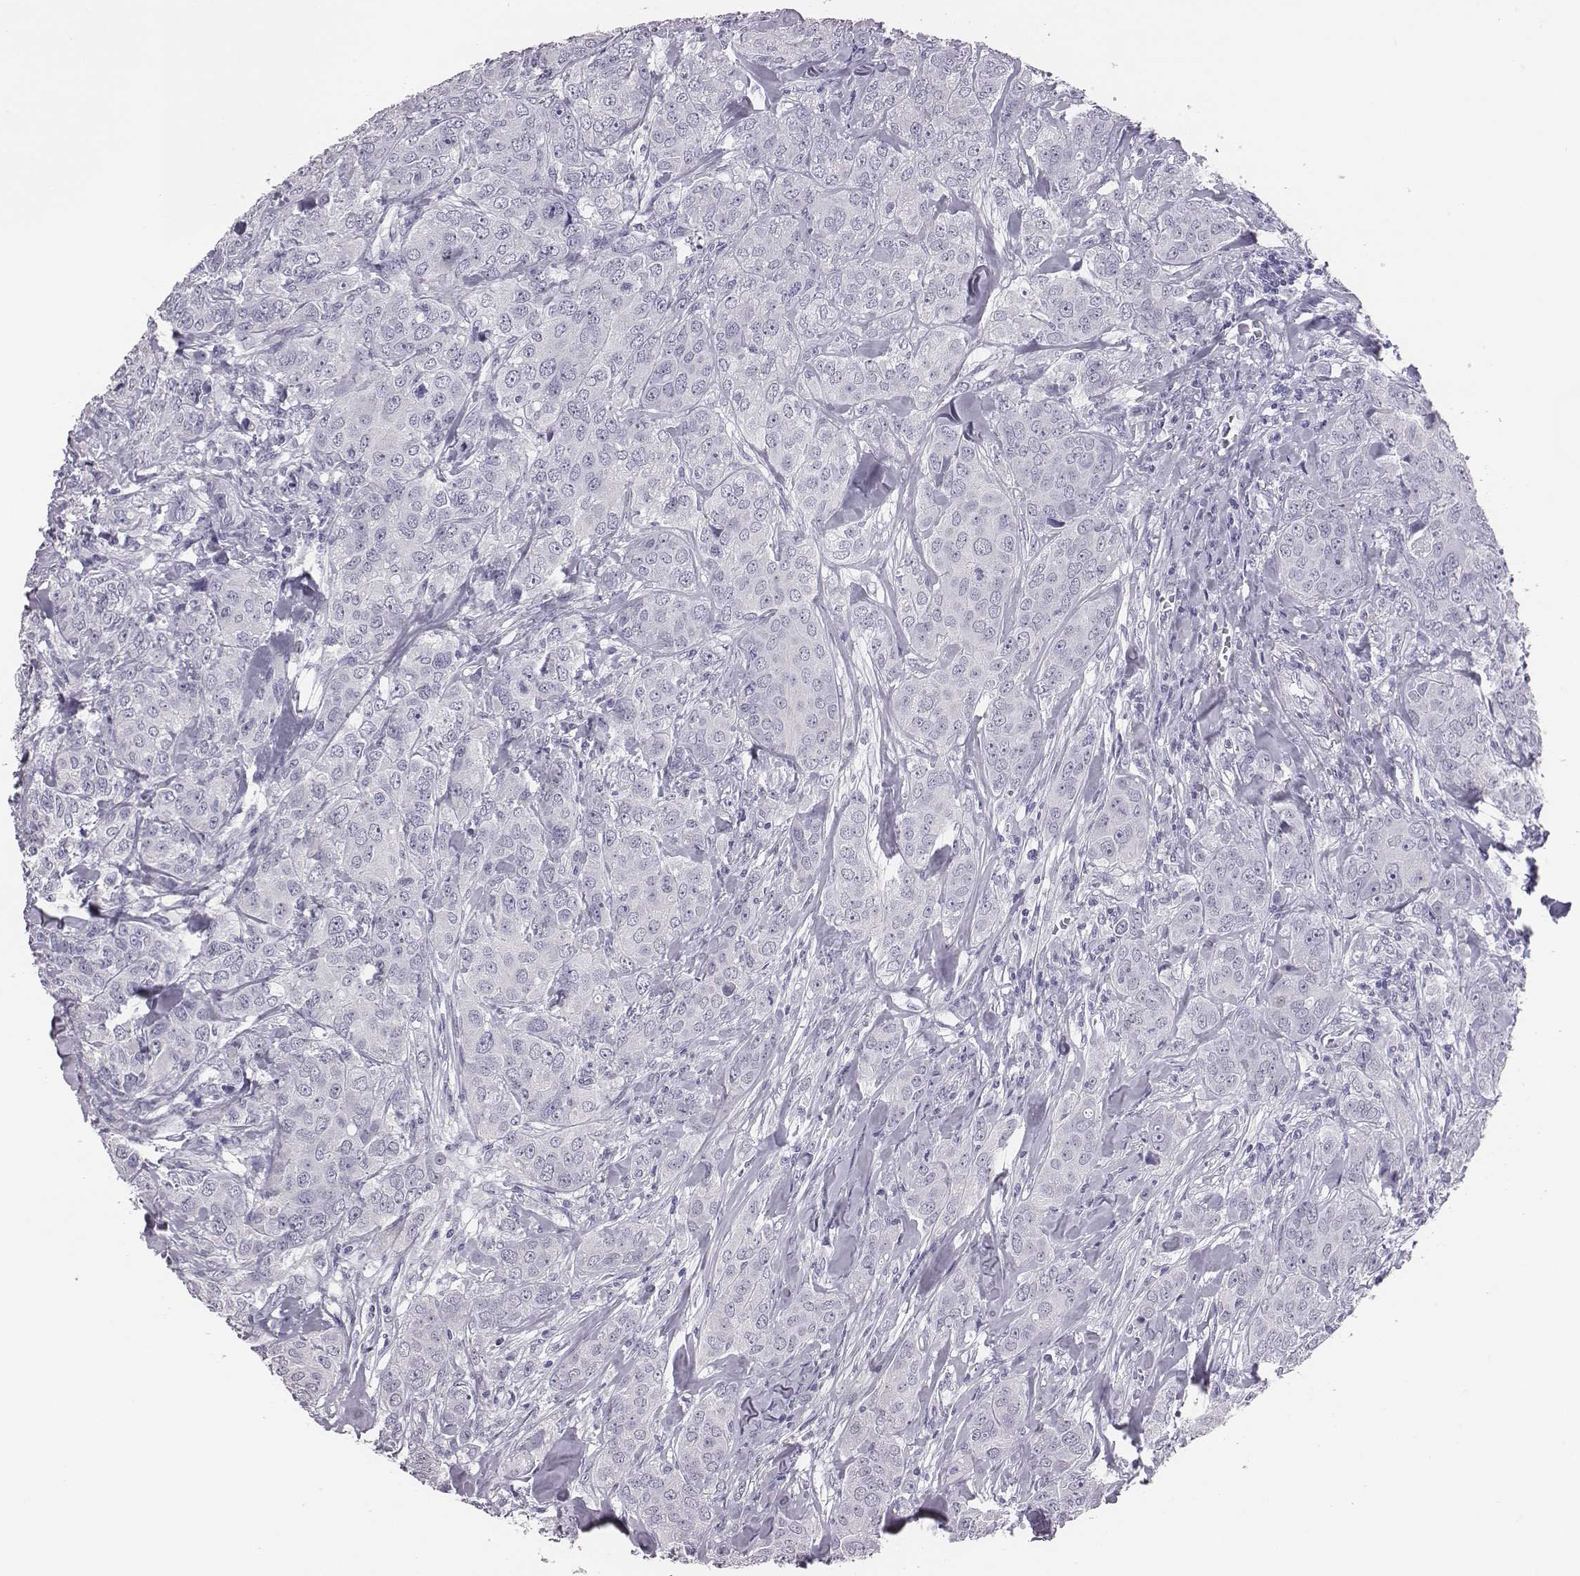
{"staining": {"intensity": "negative", "quantity": "none", "location": "none"}, "tissue": "breast cancer", "cell_type": "Tumor cells", "image_type": "cancer", "snomed": [{"axis": "morphology", "description": "Duct carcinoma"}, {"axis": "topography", "description": "Breast"}], "caption": "There is no significant expression in tumor cells of breast cancer (invasive ductal carcinoma).", "gene": "ACOD1", "patient": {"sex": "female", "age": 43}}